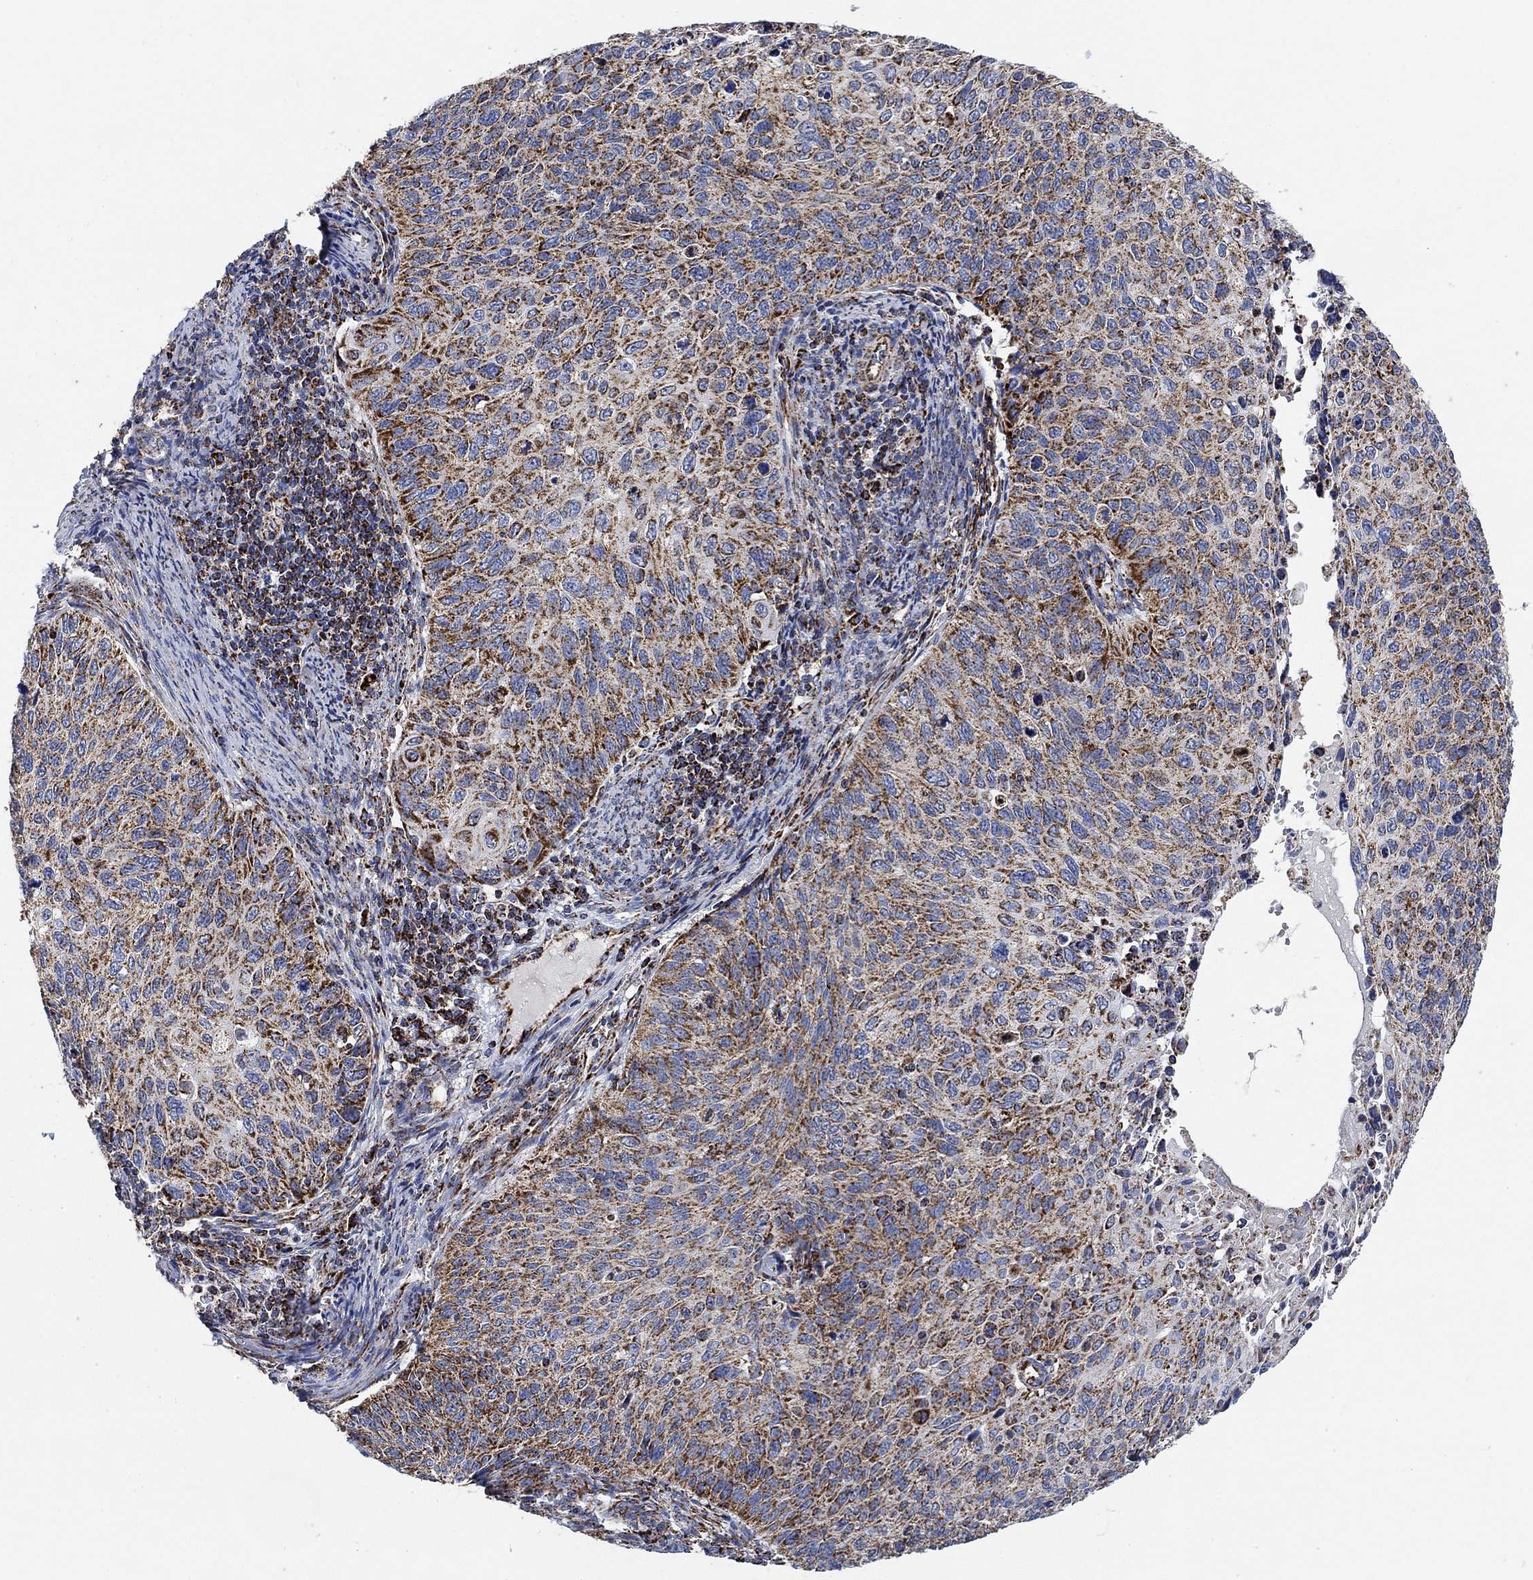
{"staining": {"intensity": "strong", "quantity": "25%-75%", "location": "cytoplasmic/membranous"}, "tissue": "cervical cancer", "cell_type": "Tumor cells", "image_type": "cancer", "snomed": [{"axis": "morphology", "description": "Squamous cell carcinoma, NOS"}, {"axis": "topography", "description": "Cervix"}], "caption": "Tumor cells reveal high levels of strong cytoplasmic/membranous staining in about 25%-75% of cells in cervical cancer (squamous cell carcinoma).", "gene": "NDUFS3", "patient": {"sex": "female", "age": 70}}